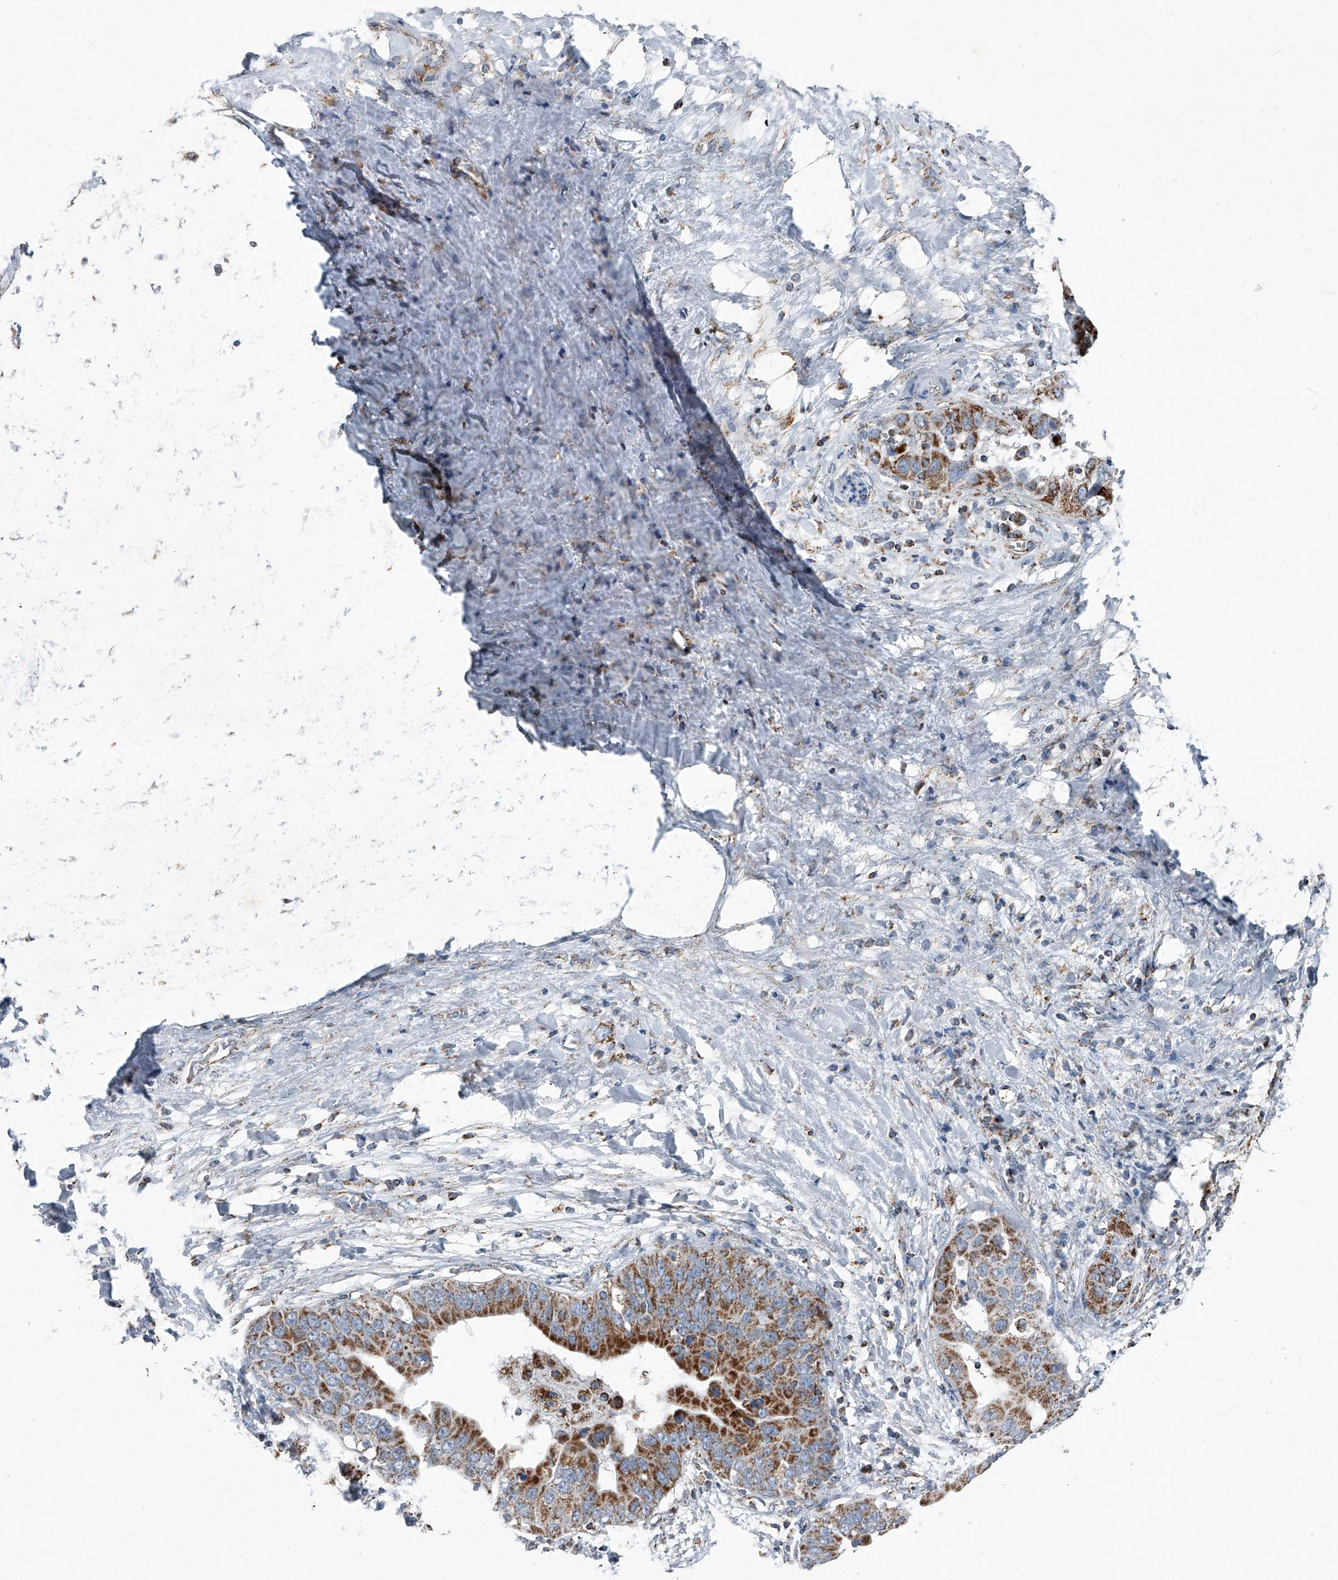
{"staining": {"intensity": "moderate", "quantity": ">75%", "location": "cytoplasmic/membranous"}, "tissue": "liver cancer", "cell_type": "Tumor cells", "image_type": "cancer", "snomed": [{"axis": "morphology", "description": "Cholangiocarcinoma"}, {"axis": "topography", "description": "Liver"}], "caption": "Moderate cytoplasmic/membranous positivity is identified in approximately >75% of tumor cells in liver cancer.", "gene": "CHRNA7", "patient": {"sex": "female", "age": 52}}